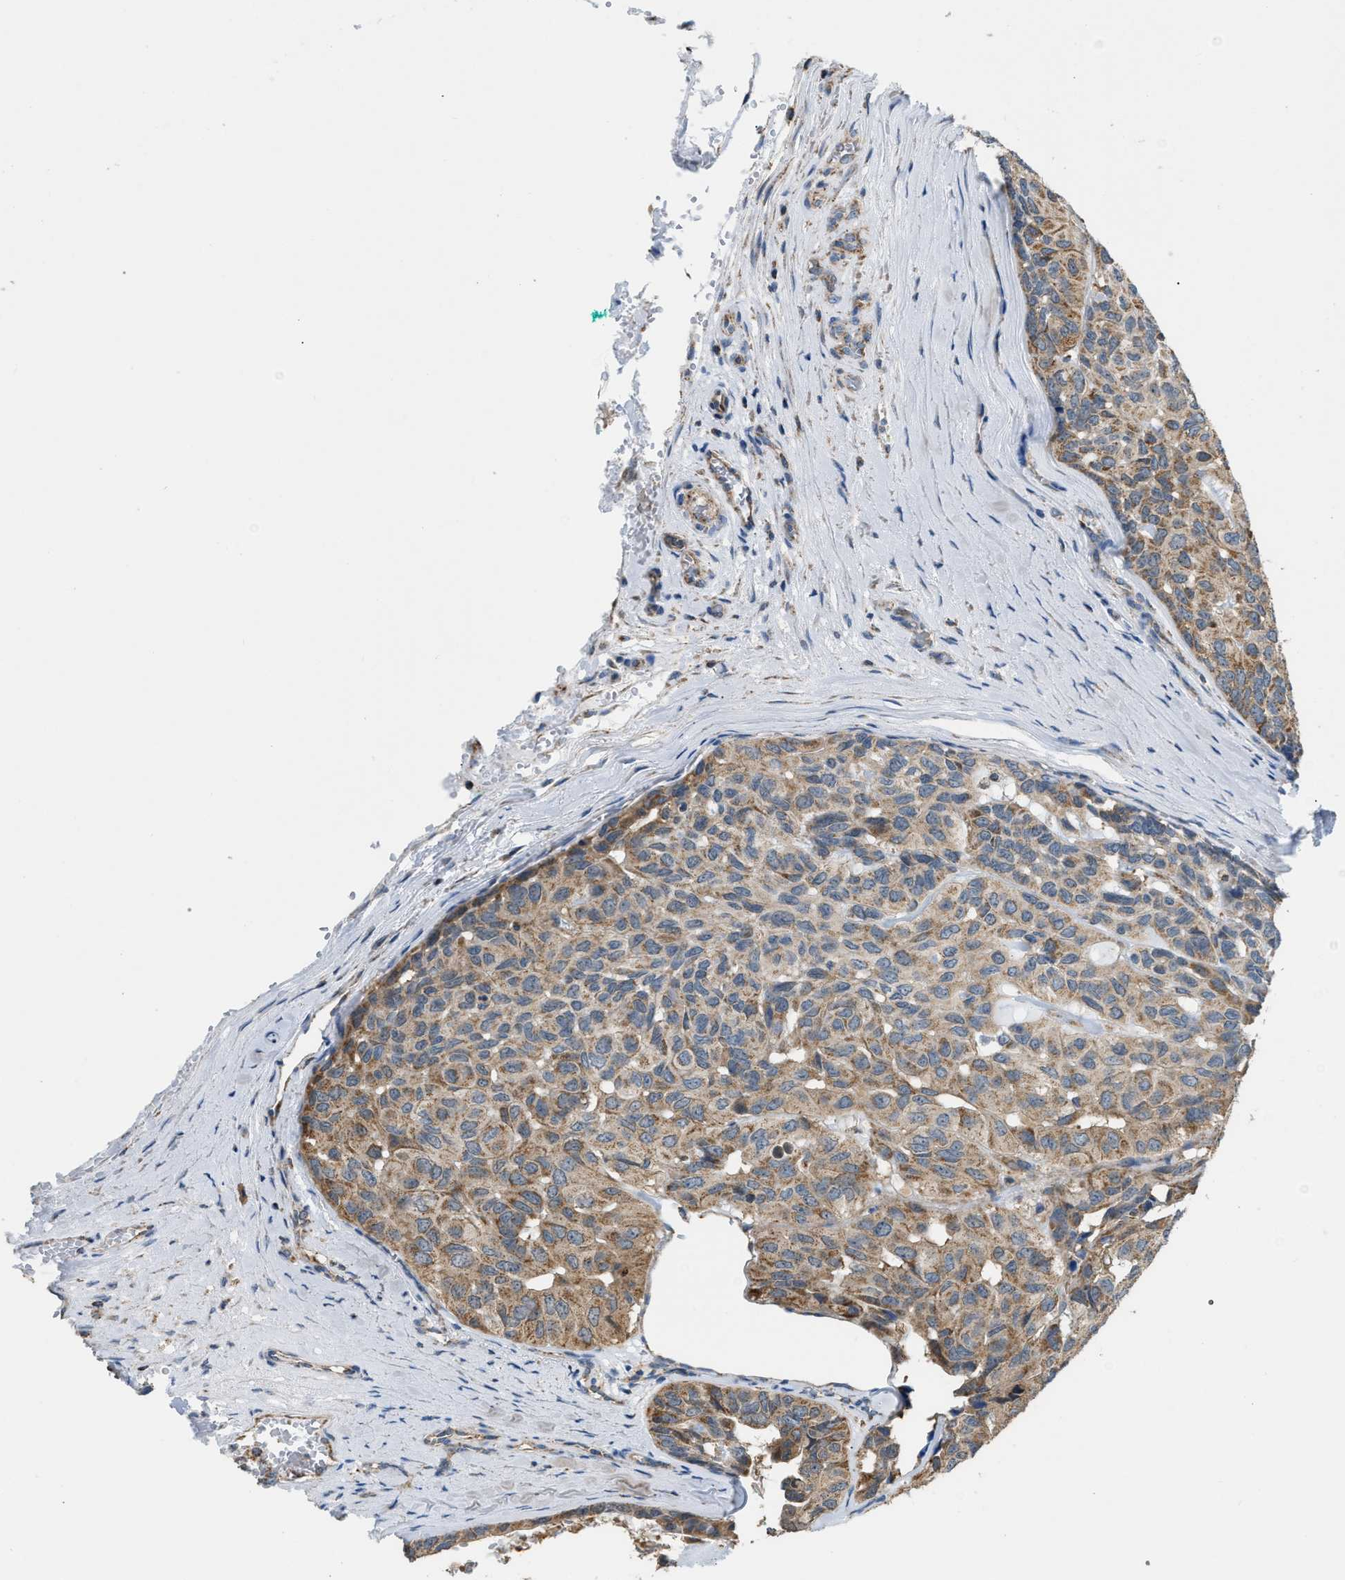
{"staining": {"intensity": "moderate", "quantity": ">75%", "location": "cytoplasmic/membranous"}, "tissue": "head and neck cancer", "cell_type": "Tumor cells", "image_type": "cancer", "snomed": [{"axis": "morphology", "description": "Adenocarcinoma, NOS"}, {"axis": "topography", "description": "Salivary gland, NOS"}, {"axis": "topography", "description": "Head-Neck"}], "caption": "IHC photomicrograph of human adenocarcinoma (head and neck) stained for a protein (brown), which demonstrates medium levels of moderate cytoplasmic/membranous staining in about >75% of tumor cells.", "gene": "ETFB", "patient": {"sex": "female", "age": 76}}